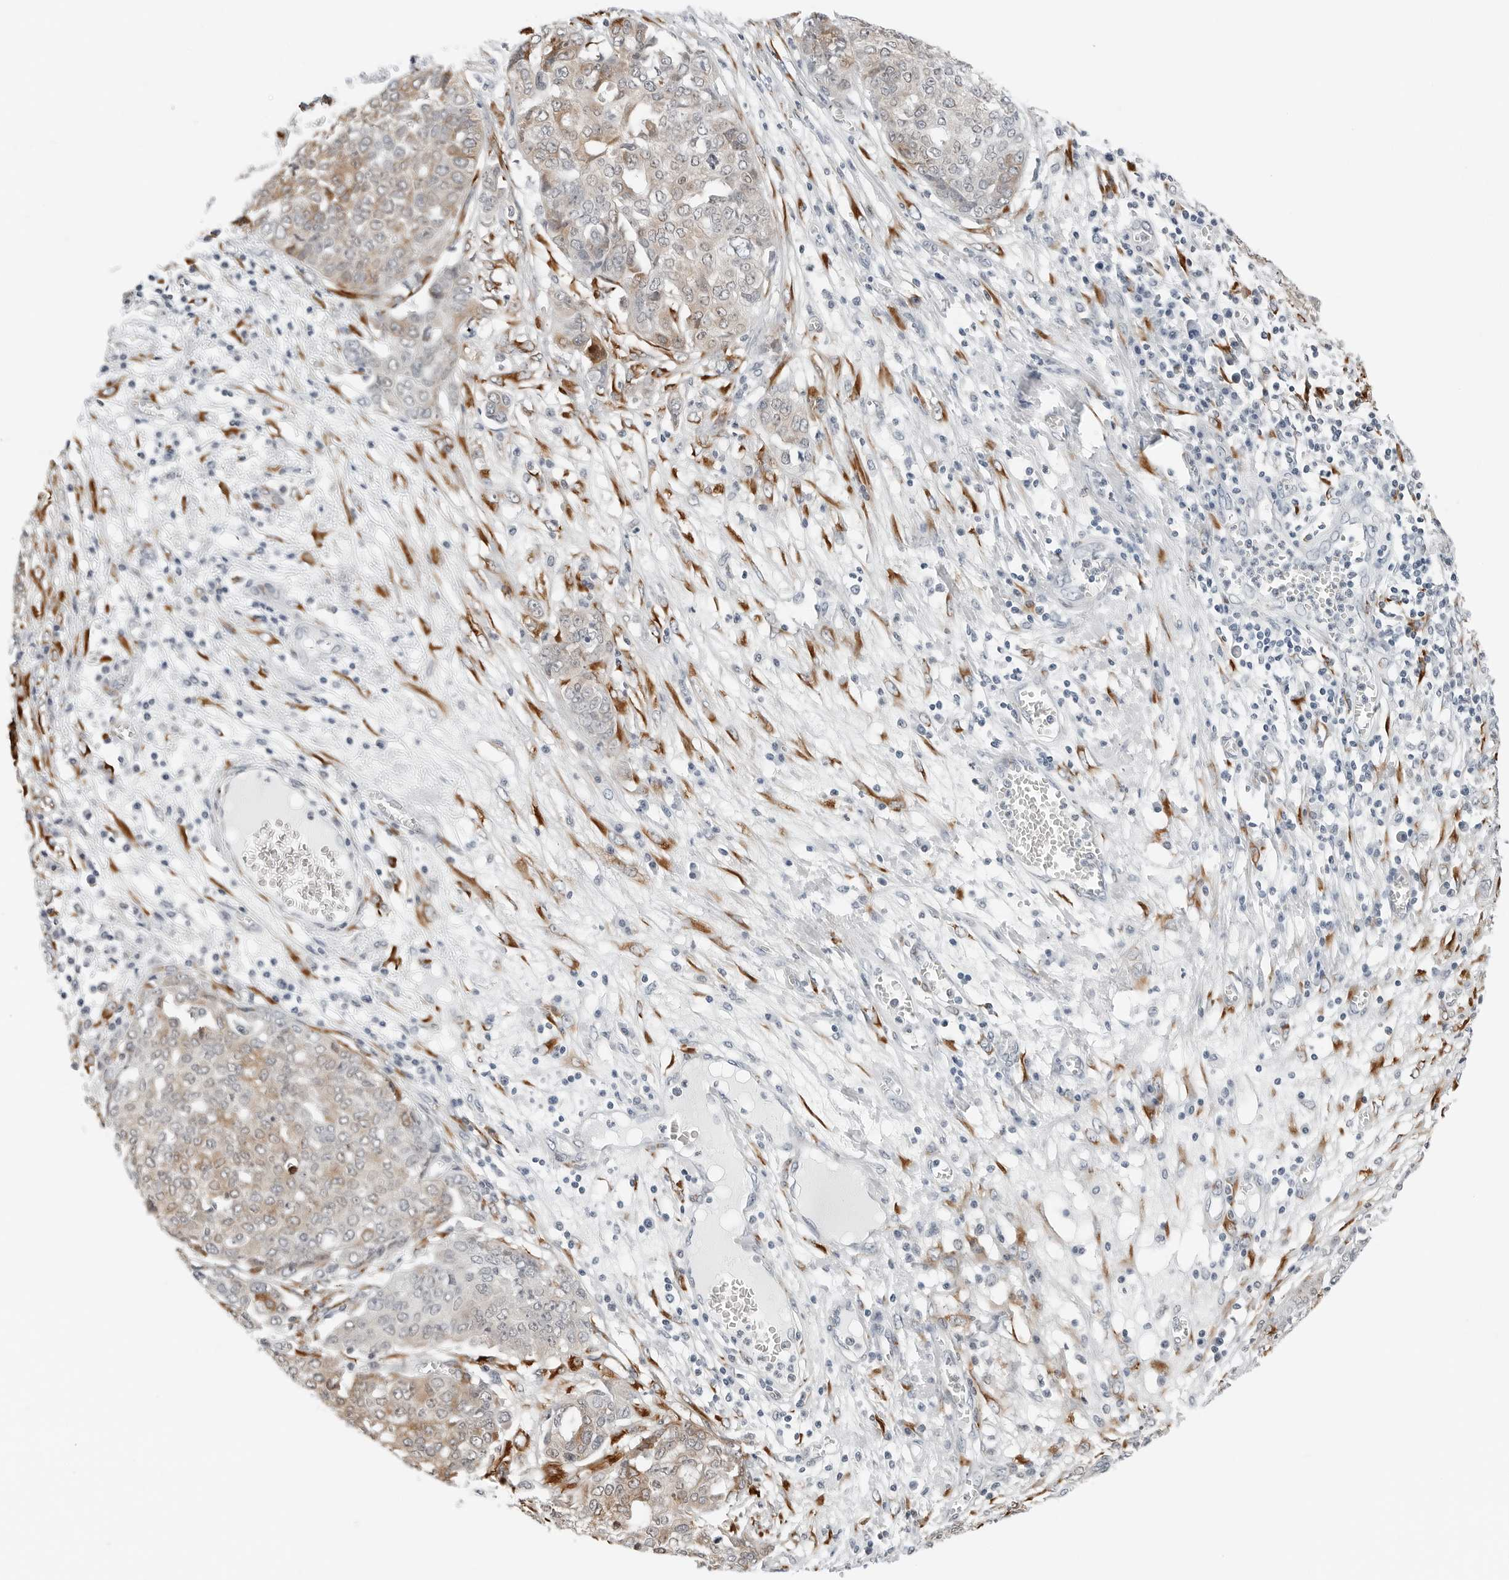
{"staining": {"intensity": "moderate", "quantity": "25%-75%", "location": "cytoplasmic/membranous"}, "tissue": "ovarian cancer", "cell_type": "Tumor cells", "image_type": "cancer", "snomed": [{"axis": "morphology", "description": "Cystadenocarcinoma, serous, NOS"}, {"axis": "topography", "description": "Soft tissue"}, {"axis": "topography", "description": "Ovary"}], "caption": "IHC photomicrograph of neoplastic tissue: ovarian cancer (serous cystadenocarcinoma) stained using immunohistochemistry demonstrates medium levels of moderate protein expression localized specifically in the cytoplasmic/membranous of tumor cells, appearing as a cytoplasmic/membranous brown color.", "gene": "P4HA2", "patient": {"sex": "female", "age": 57}}